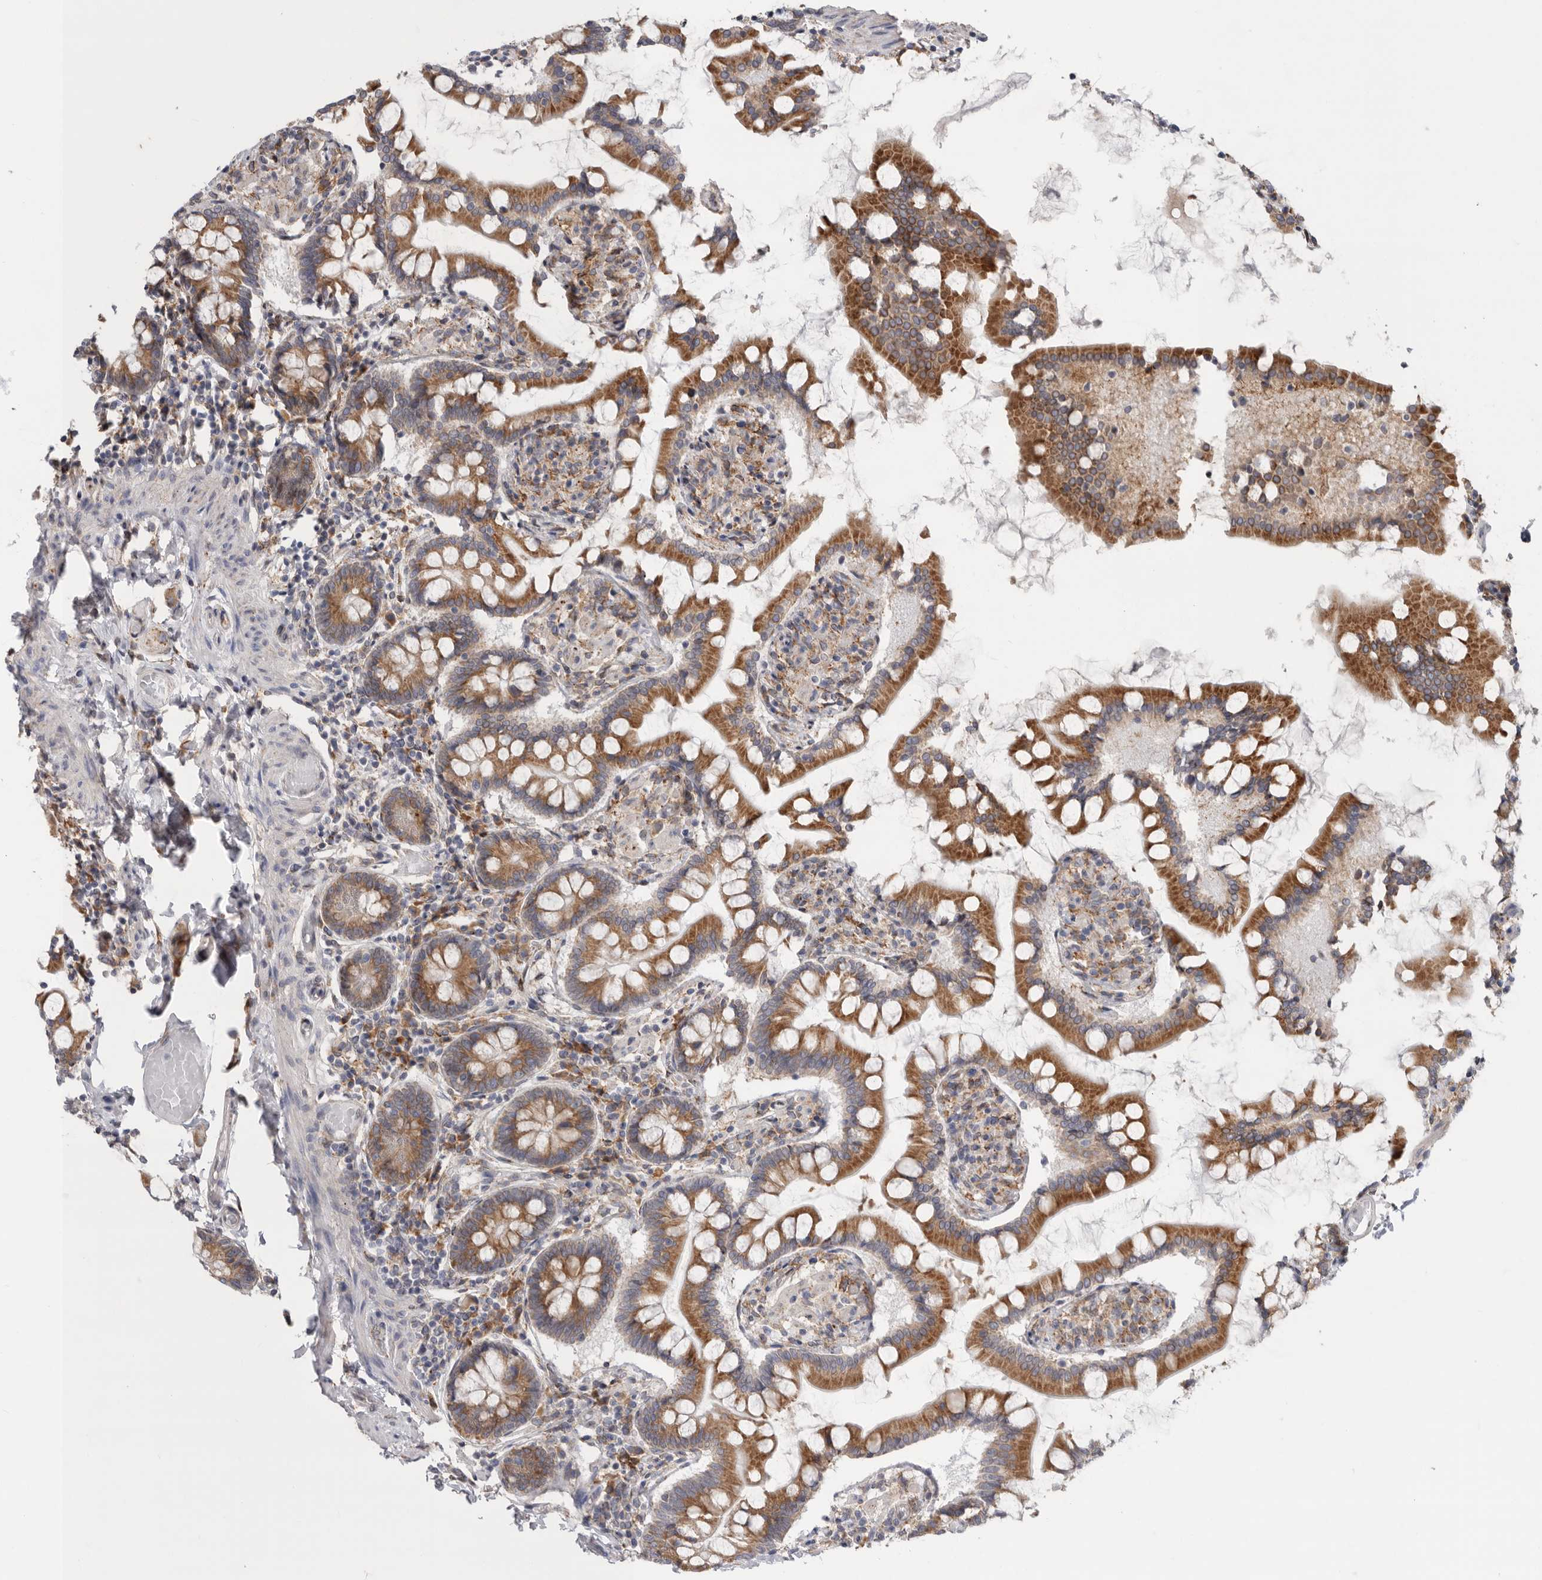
{"staining": {"intensity": "moderate", "quantity": ">75%", "location": "cytoplasmic/membranous"}, "tissue": "small intestine", "cell_type": "Glandular cells", "image_type": "normal", "snomed": [{"axis": "morphology", "description": "Normal tissue, NOS"}, {"axis": "topography", "description": "Small intestine"}], "caption": "Protein staining shows moderate cytoplasmic/membranous positivity in about >75% of glandular cells in unremarkable small intestine. (IHC, brightfield microscopy, high magnification).", "gene": "GANAB", "patient": {"sex": "male", "age": 41}}